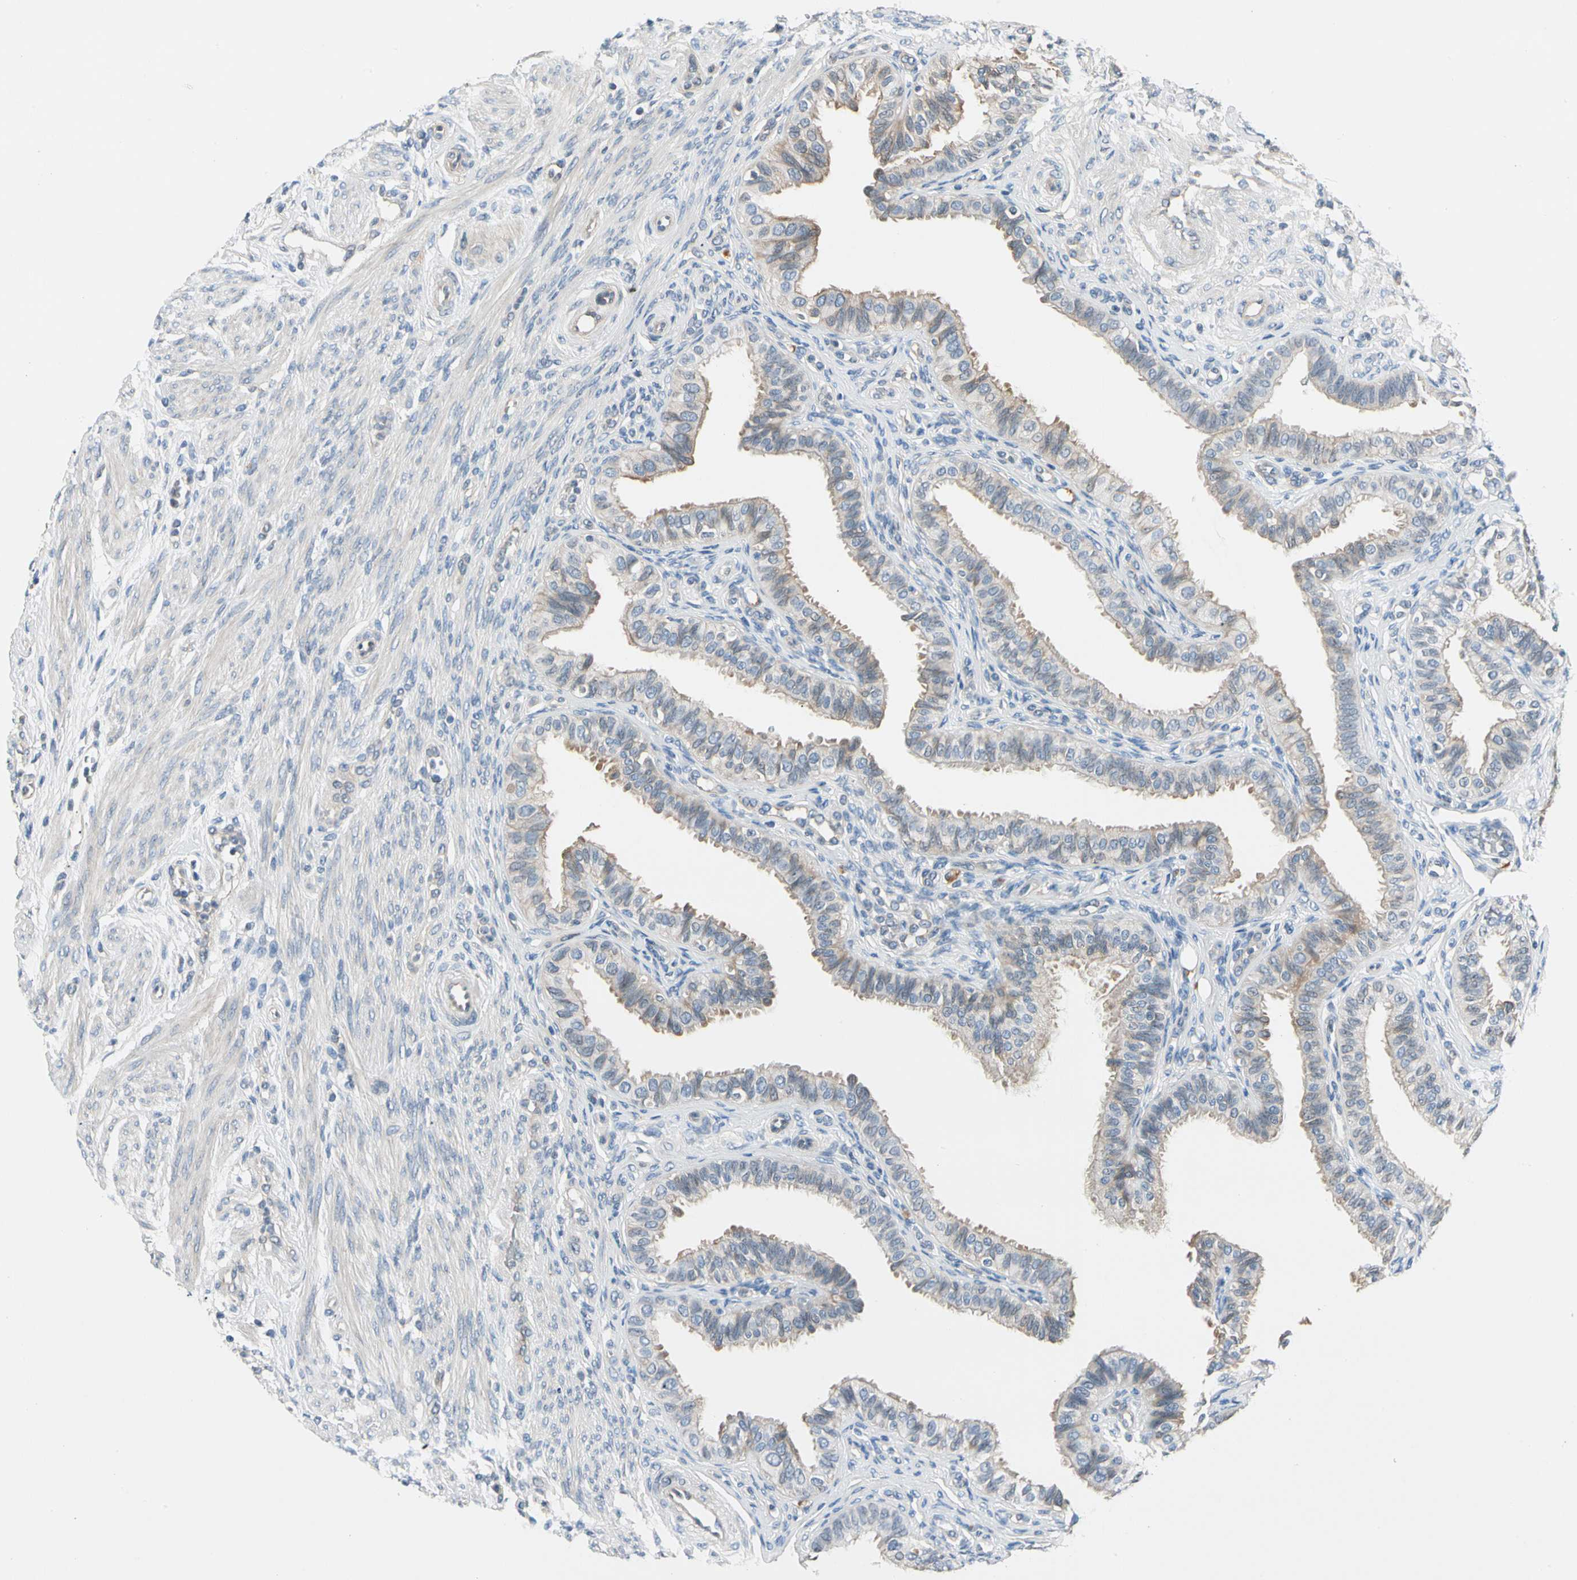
{"staining": {"intensity": "weak", "quantity": "25%-75%", "location": "cytoplasmic/membranous"}, "tissue": "fallopian tube", "cell_type": "Glandular cells", "image_type": "normal", "snomed": [{"axis": "morphology", "description": "Normal tissue, NOS"}, {"axis": "topography", "description": "Fallopian tube"}], "caption": "An immunohistochemistry (IHC) photomicrograph of benign tissue is shown. Protein staining in brown shows weak cytoplasmic/membranous positivity in fallopian tube within glandular cells.", "gene": "ROCK2", "patient": {"sex": "female", "age": 42}}